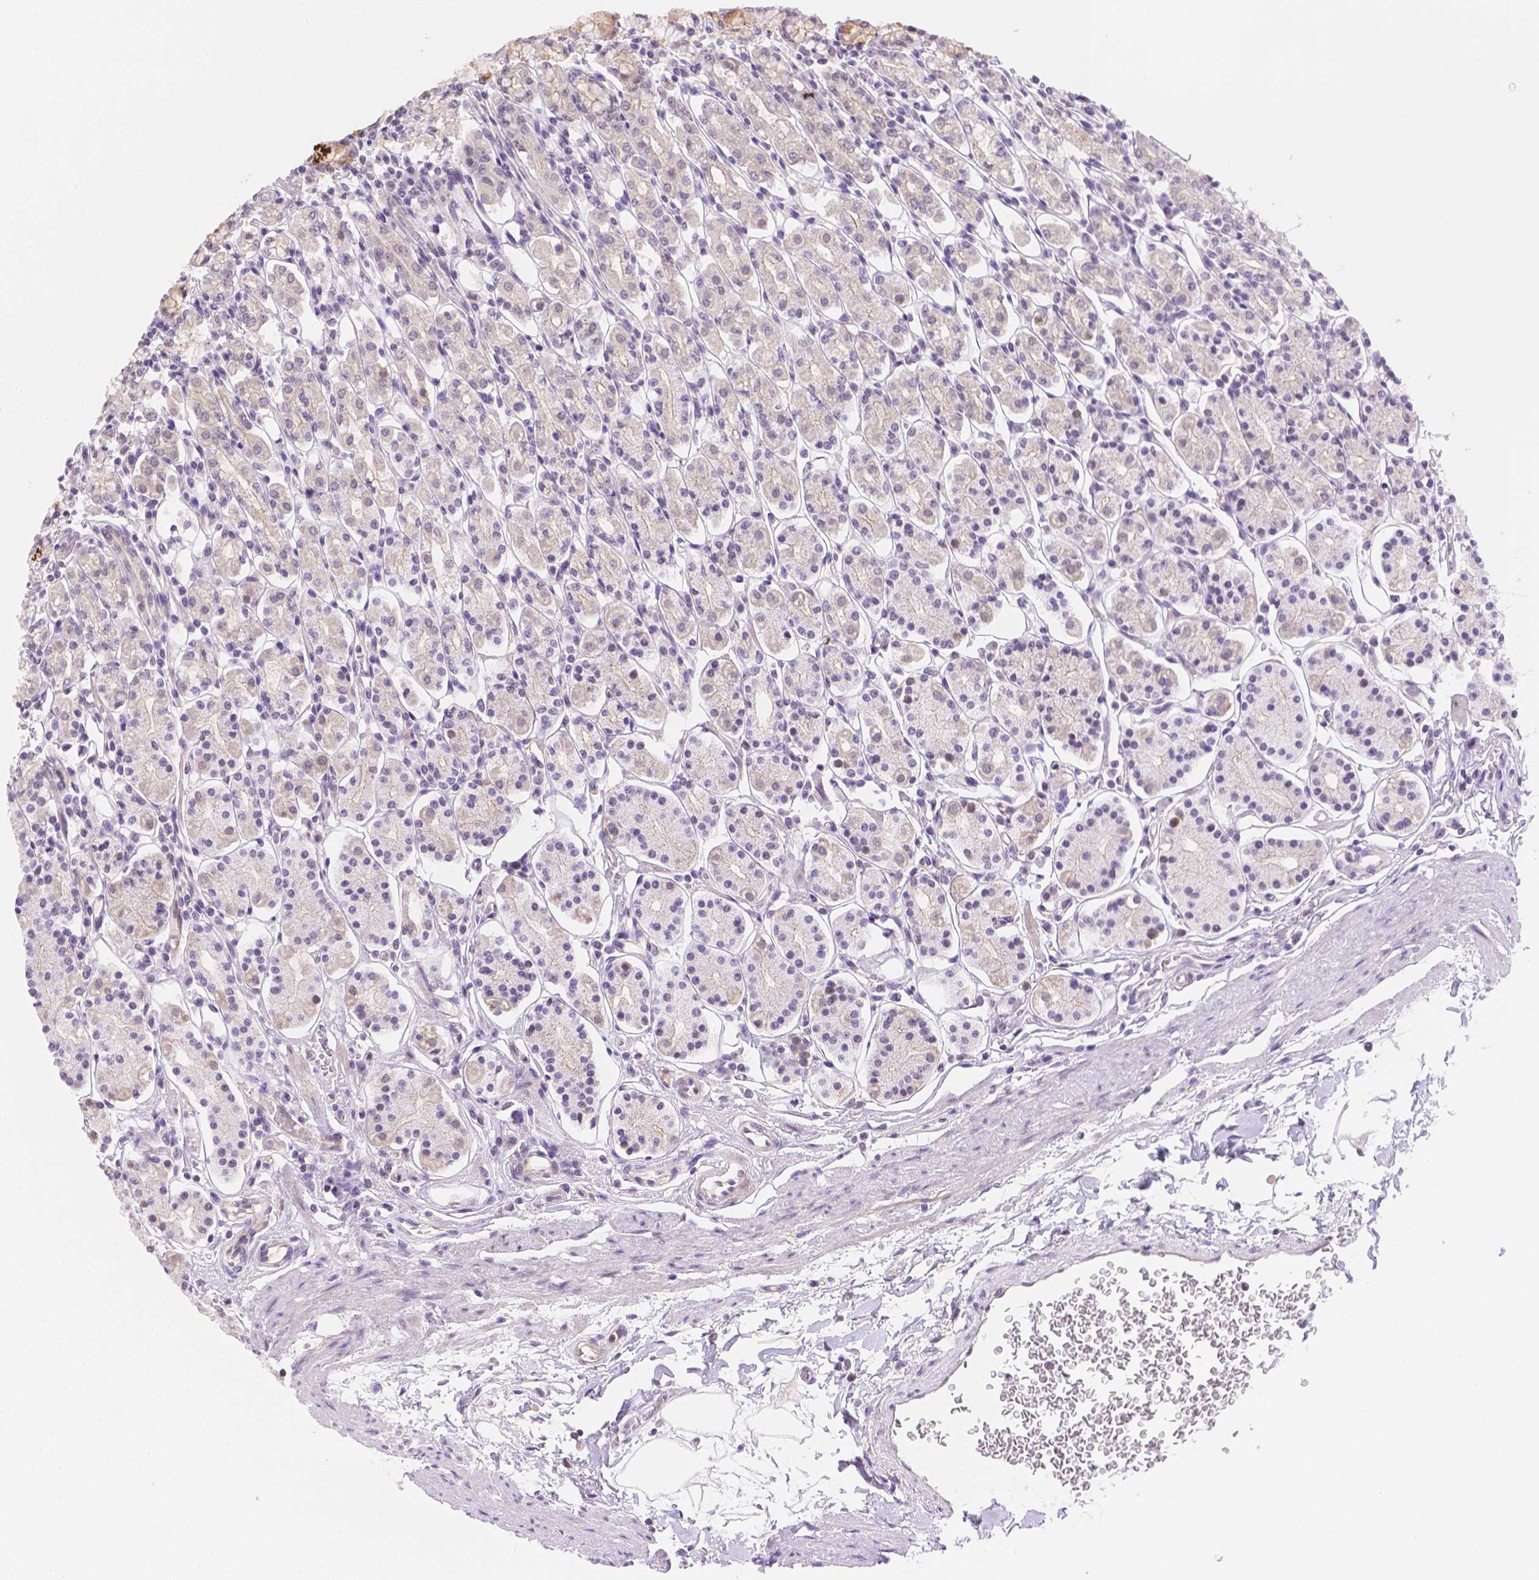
{"staining": {"intensity": "negative", "quantity": "none", "location": "none"}, "tissue": "stomach", "cell_type": "Glandular cells", "image_type": "normal", "snomed": [{"axis": "morphology", "description": "Normal tissue, NOS"}, {"axis": "topography", "description": "Stomach, upper"}, {"axis": "topography", "description": "Stomach"}], "caption": "Immunohistochemistry (IHC) micrograph of unremarkable human stomach stained for a protein (brown), which displays no staining in glandular cells.", "gene": "NXPE2", "patient": {"sex": "male", "age": 62}}